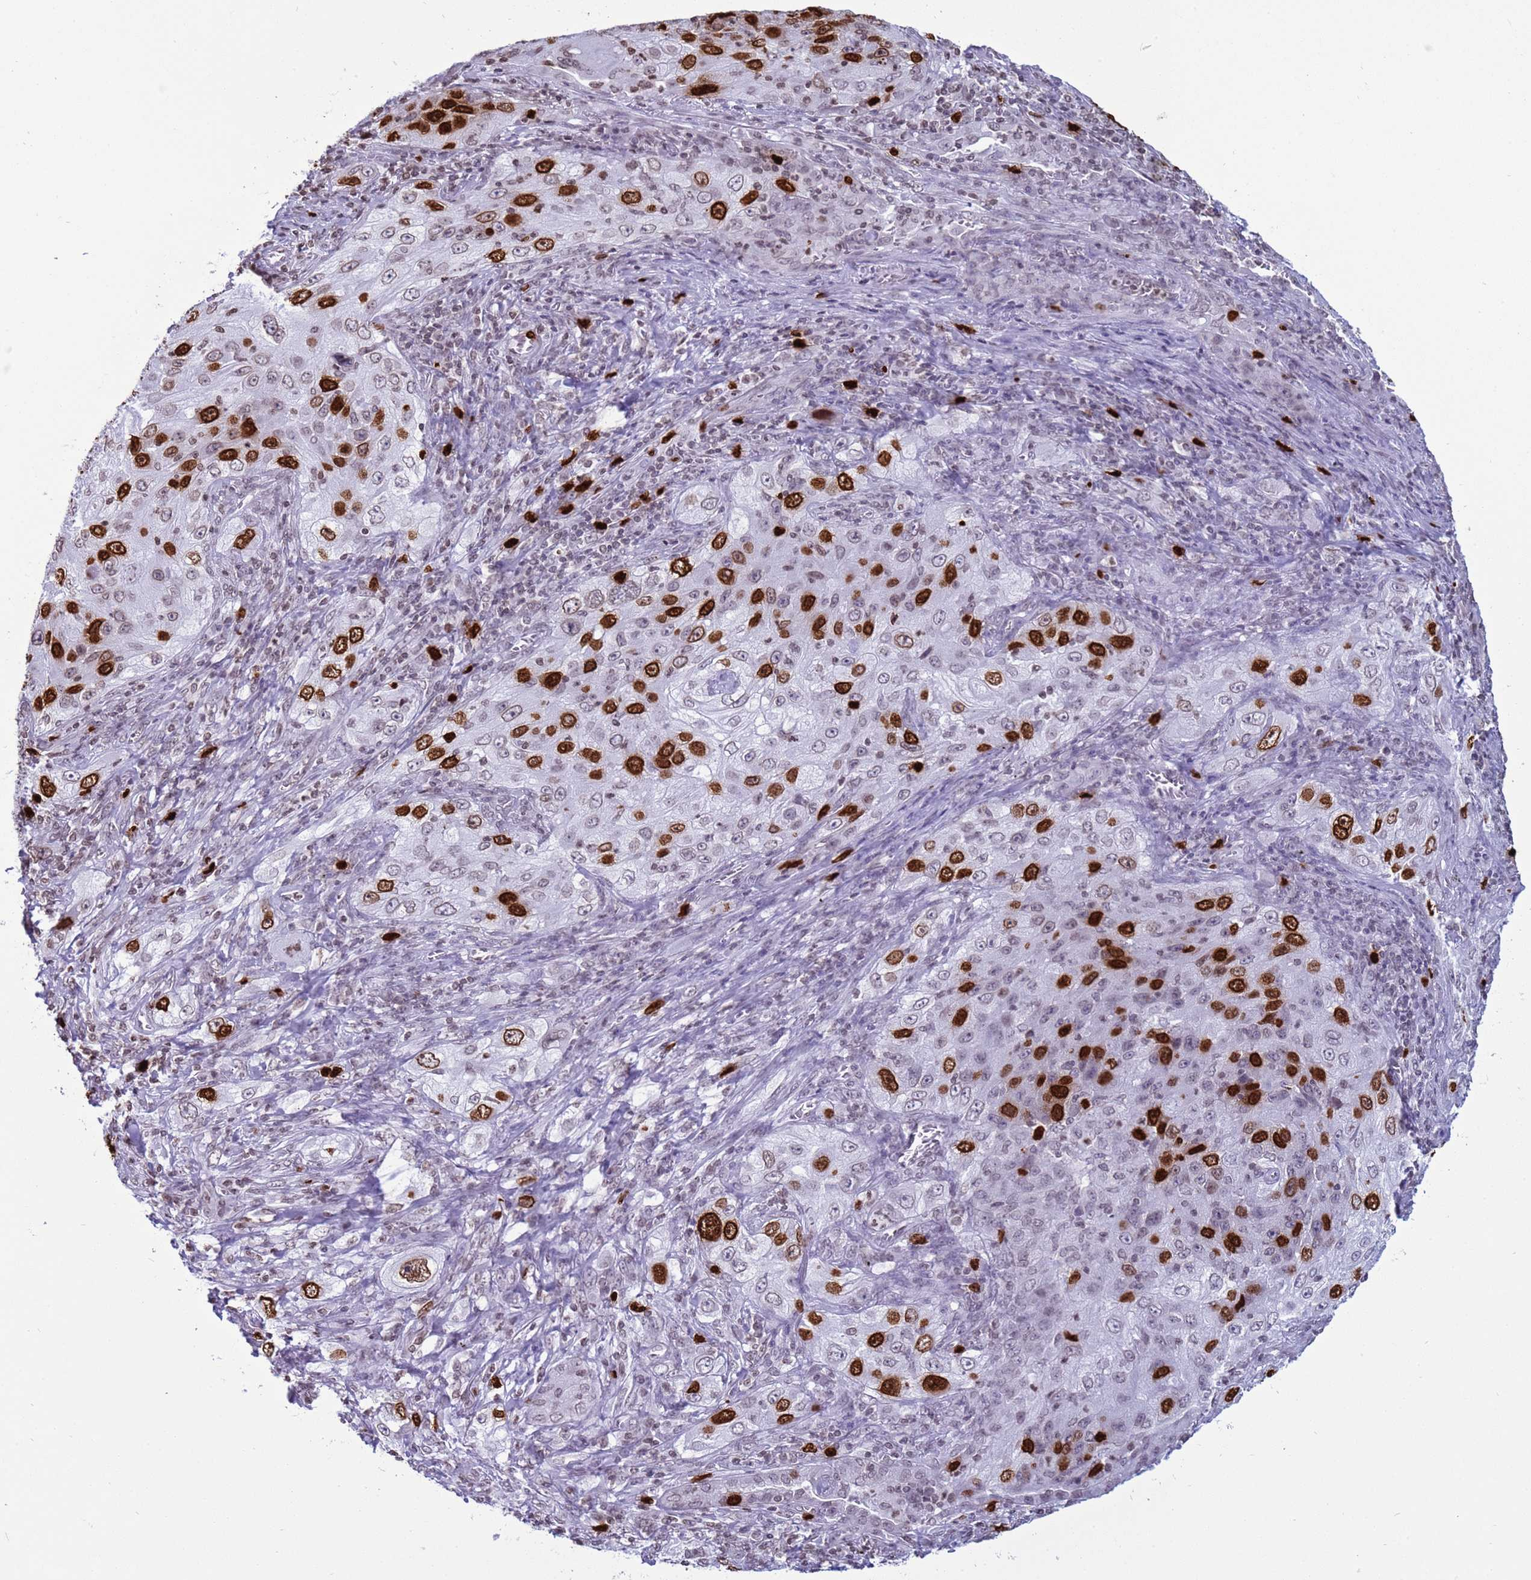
{"staining": {"intensity": "strong", "quantity": "25%-75%", "location": "nuclear"}, "tissue": "lung cancer", "cell_type": "Tumor cells", "image_type": "cancer", "snomed": [{"axis": "morphology", "description": "Squamous cell carcinoma, NOS"}, {"axis": "topography", "description": "Lung"}], "caption": "A high-resolution histopathology image shows immunohistochemistry (IHC) staining of lung cancer (squamous cell carcinoma), which demonstrates strong nuclear staining in about 25%-75% of tumor cells.", "gene": "H4C8", "patient": {"sex": "female", "age": 69}}